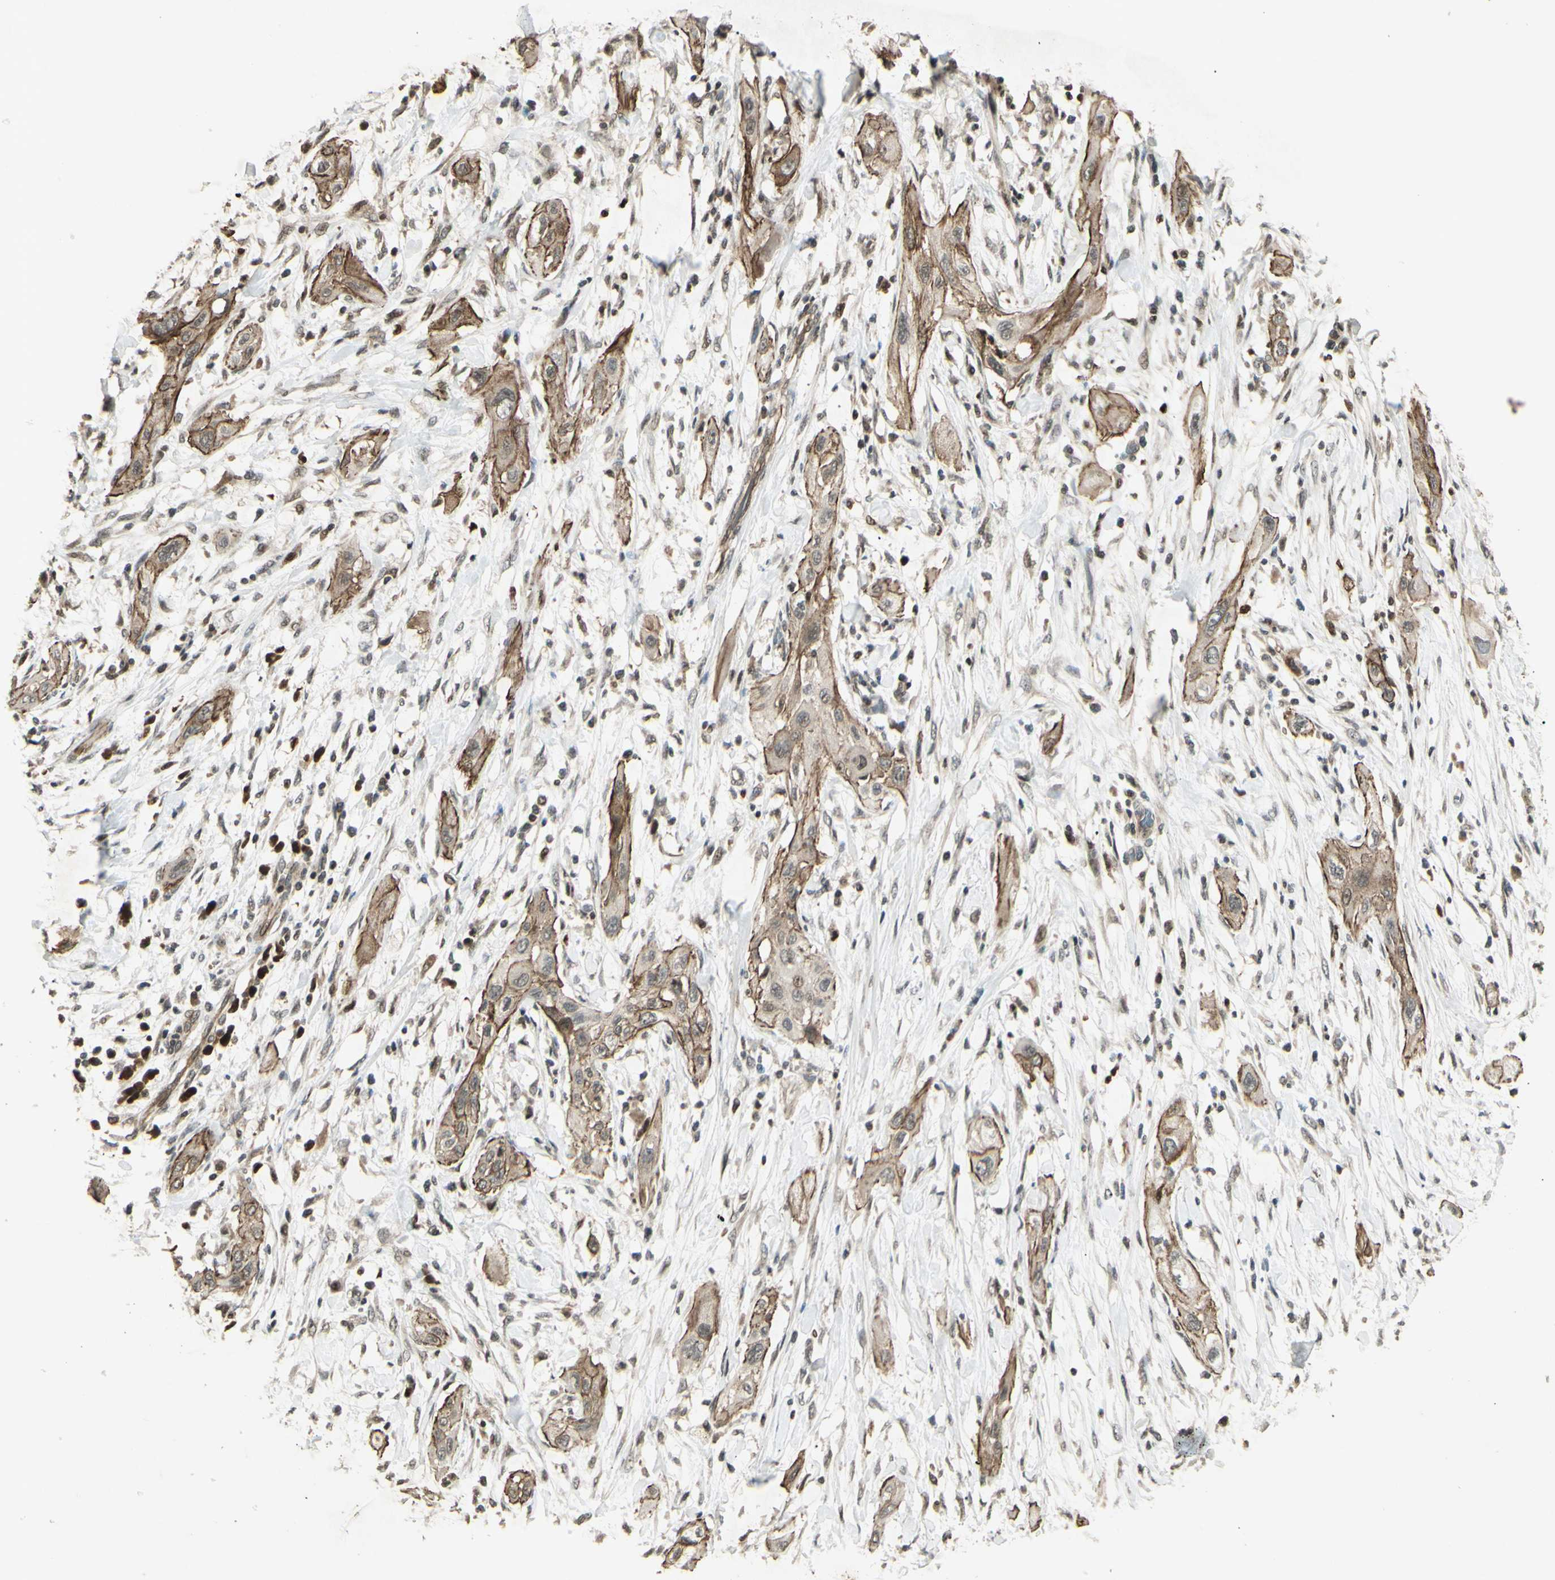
{"staining": {"intensity": "weak", "quantity": ">75%", "location": "cytoplasmic/membranous"}, "tissue": "lung cancer", "cell_type": "Tumor cells", "image_type": "cancer", "snomed": [{"axis": "morphology", "description": "Squamous cell carcinoma, NOS"}, {"axis": "topography", "description": "Lung"}], "caption": "Immunohistochemical staining of human lung cancer (squamous cell carcinoma) demonstrates low levels of weak cytoplasmic/membranous expression in approximately >75% of tumor cells.", "gene": "BLNK", "patient": {"sex": "female", "age": 47}}